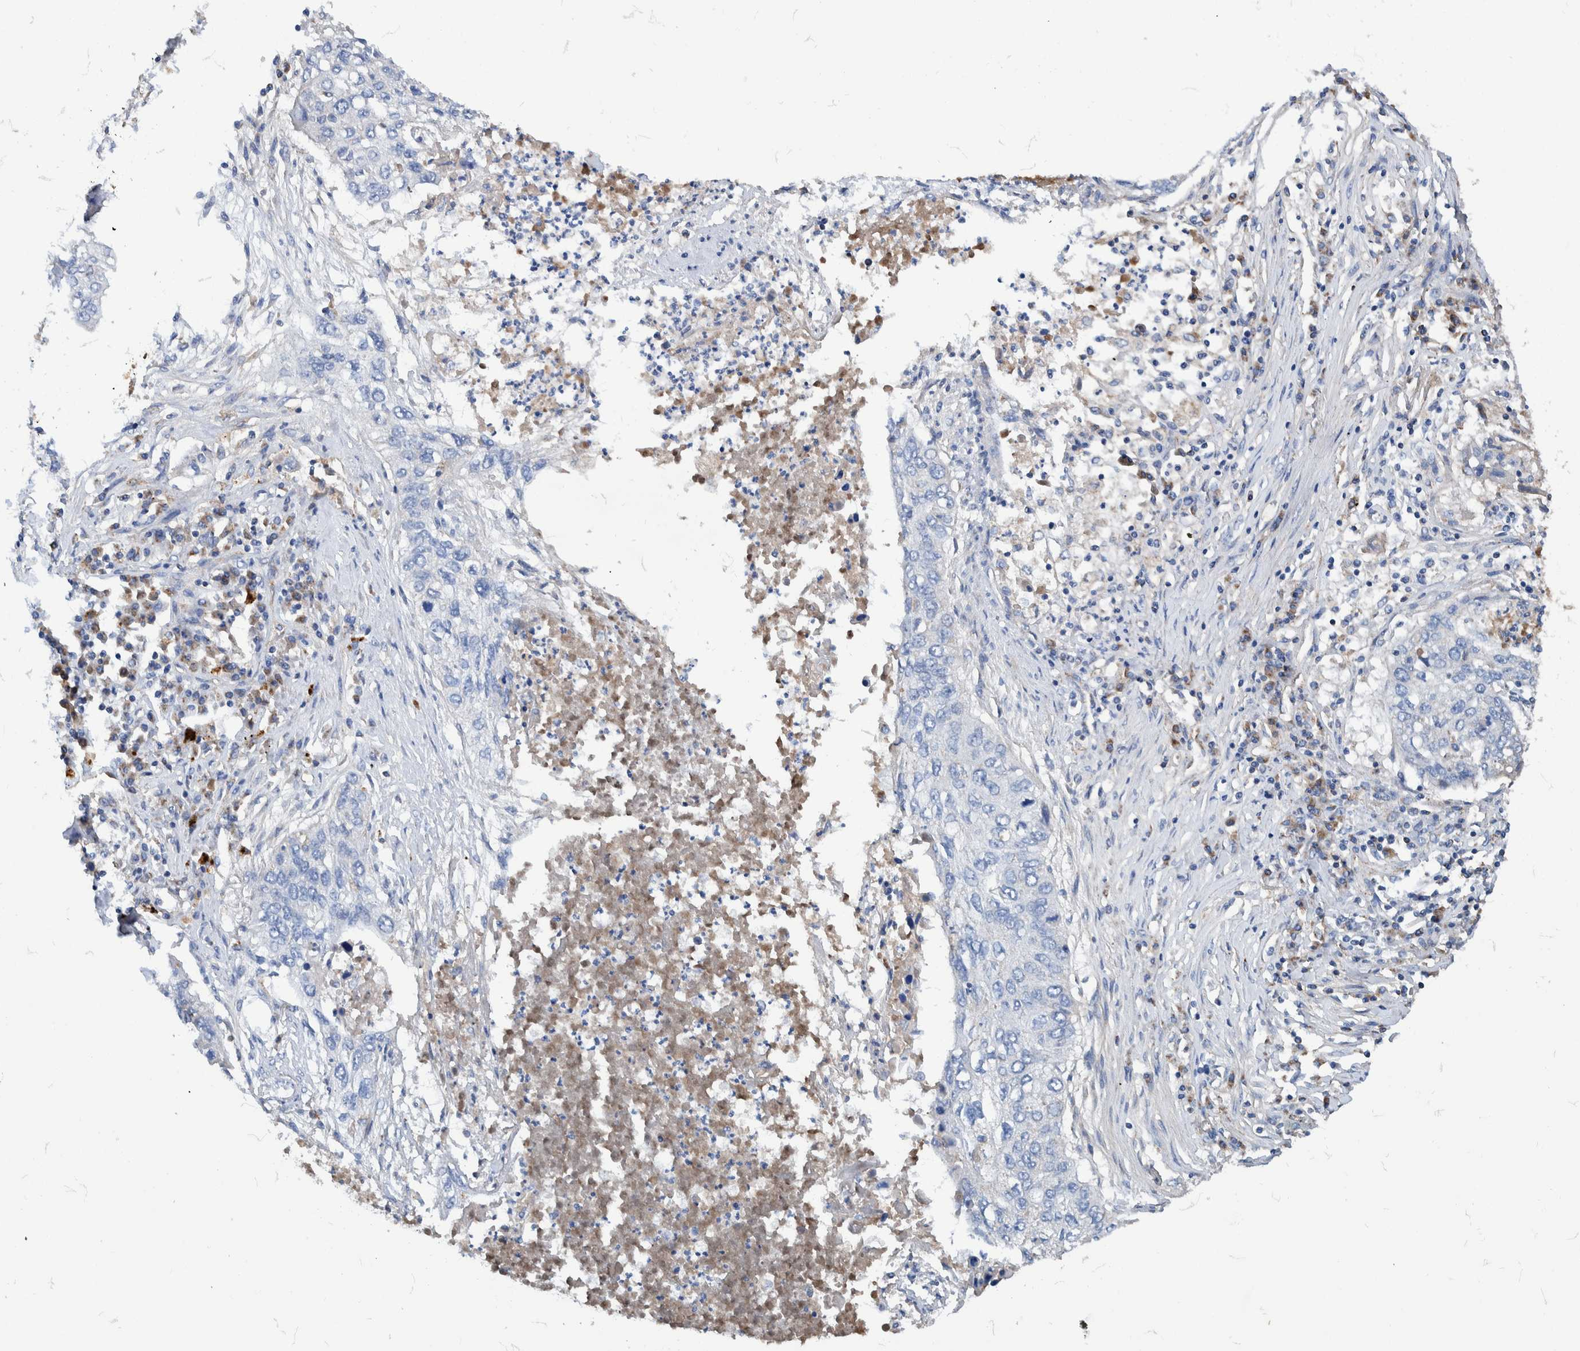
{"staining": {"intensity": "negative", "quantity": "none", "location": "none"}, "tissue": "lung cancer", "cell_type": "Tumor cells", "image_type": "cancer", "snomed": [{"axis": "morphology", "description": "Squamous cell carcinoma, NOS"}, {"axis": "topography", "description": "Lung"}], "caption": "This micrograph is of lung cancer stained with immunohistochemistry (IHC) to label a protein in brown with the nuclei are counter-stained blue. There is no staining in tumor cells. (Immunohistochemistry, brightfield microscopy, high magnification).", "gene": "DECR1", "patient": {"sex": "female", "age": 63}}